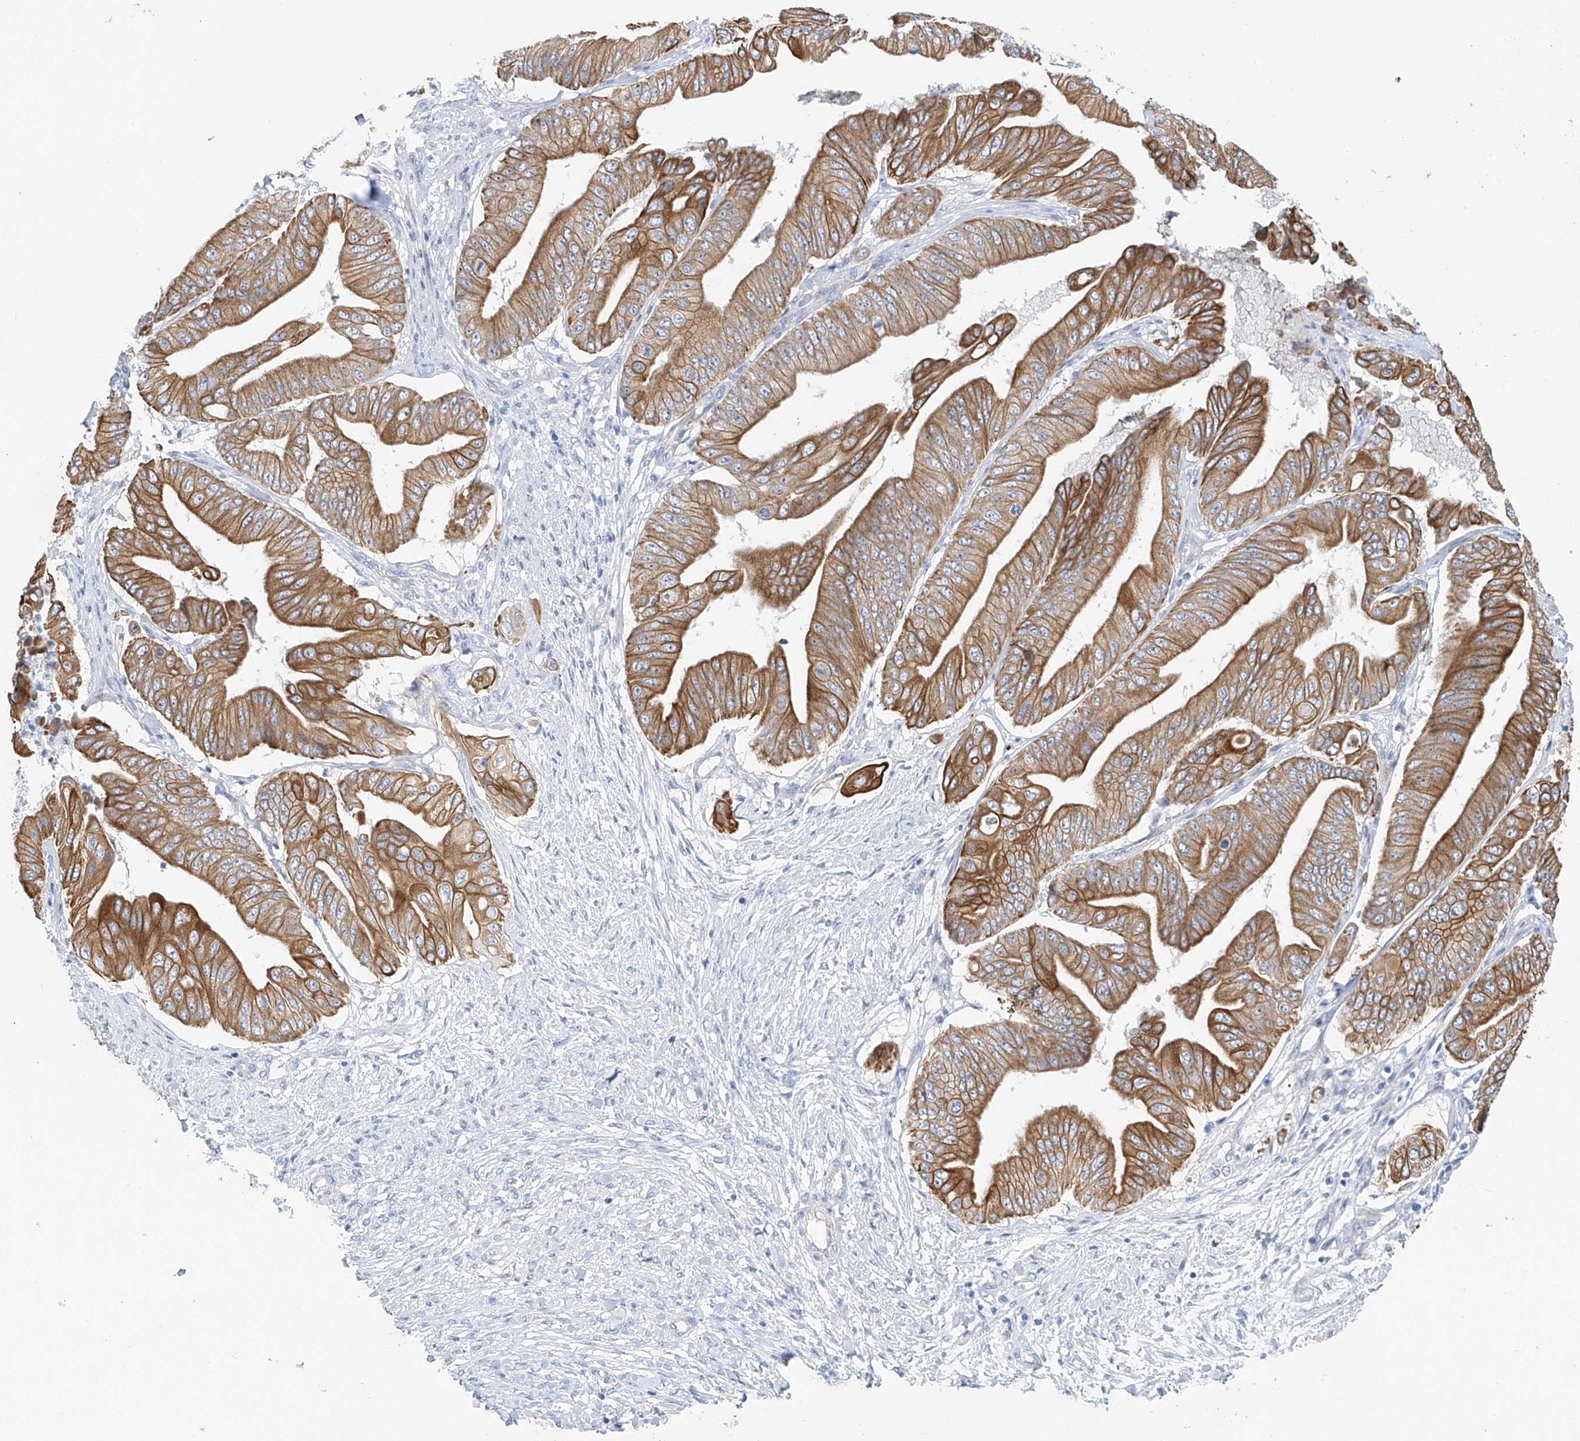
{"staining": {"intensity": "moderate", "quantity": ">75%", "location": "cytoplasmic/membranous"}, "tissue": "pancreatic cancer", "cell_type": "Tumor cells", "image_type": "cancer", "snomed": [{"axis": "morphology", "description": "Adenocarcinoma, NOS"}, {"axis": "topography", "description": "Pancreas"}], "caption": "Immunohistochemical staining of adenocarcinoma (pancreatic) shows medium levels of moderate cytoplasmic/membranous positivity in approximately >75% of tumor cells. (IHC, brightfield microscopy, high magnification).", "gene": "PIK3C2B", "patient": {"sex": "female", "age": 77}}